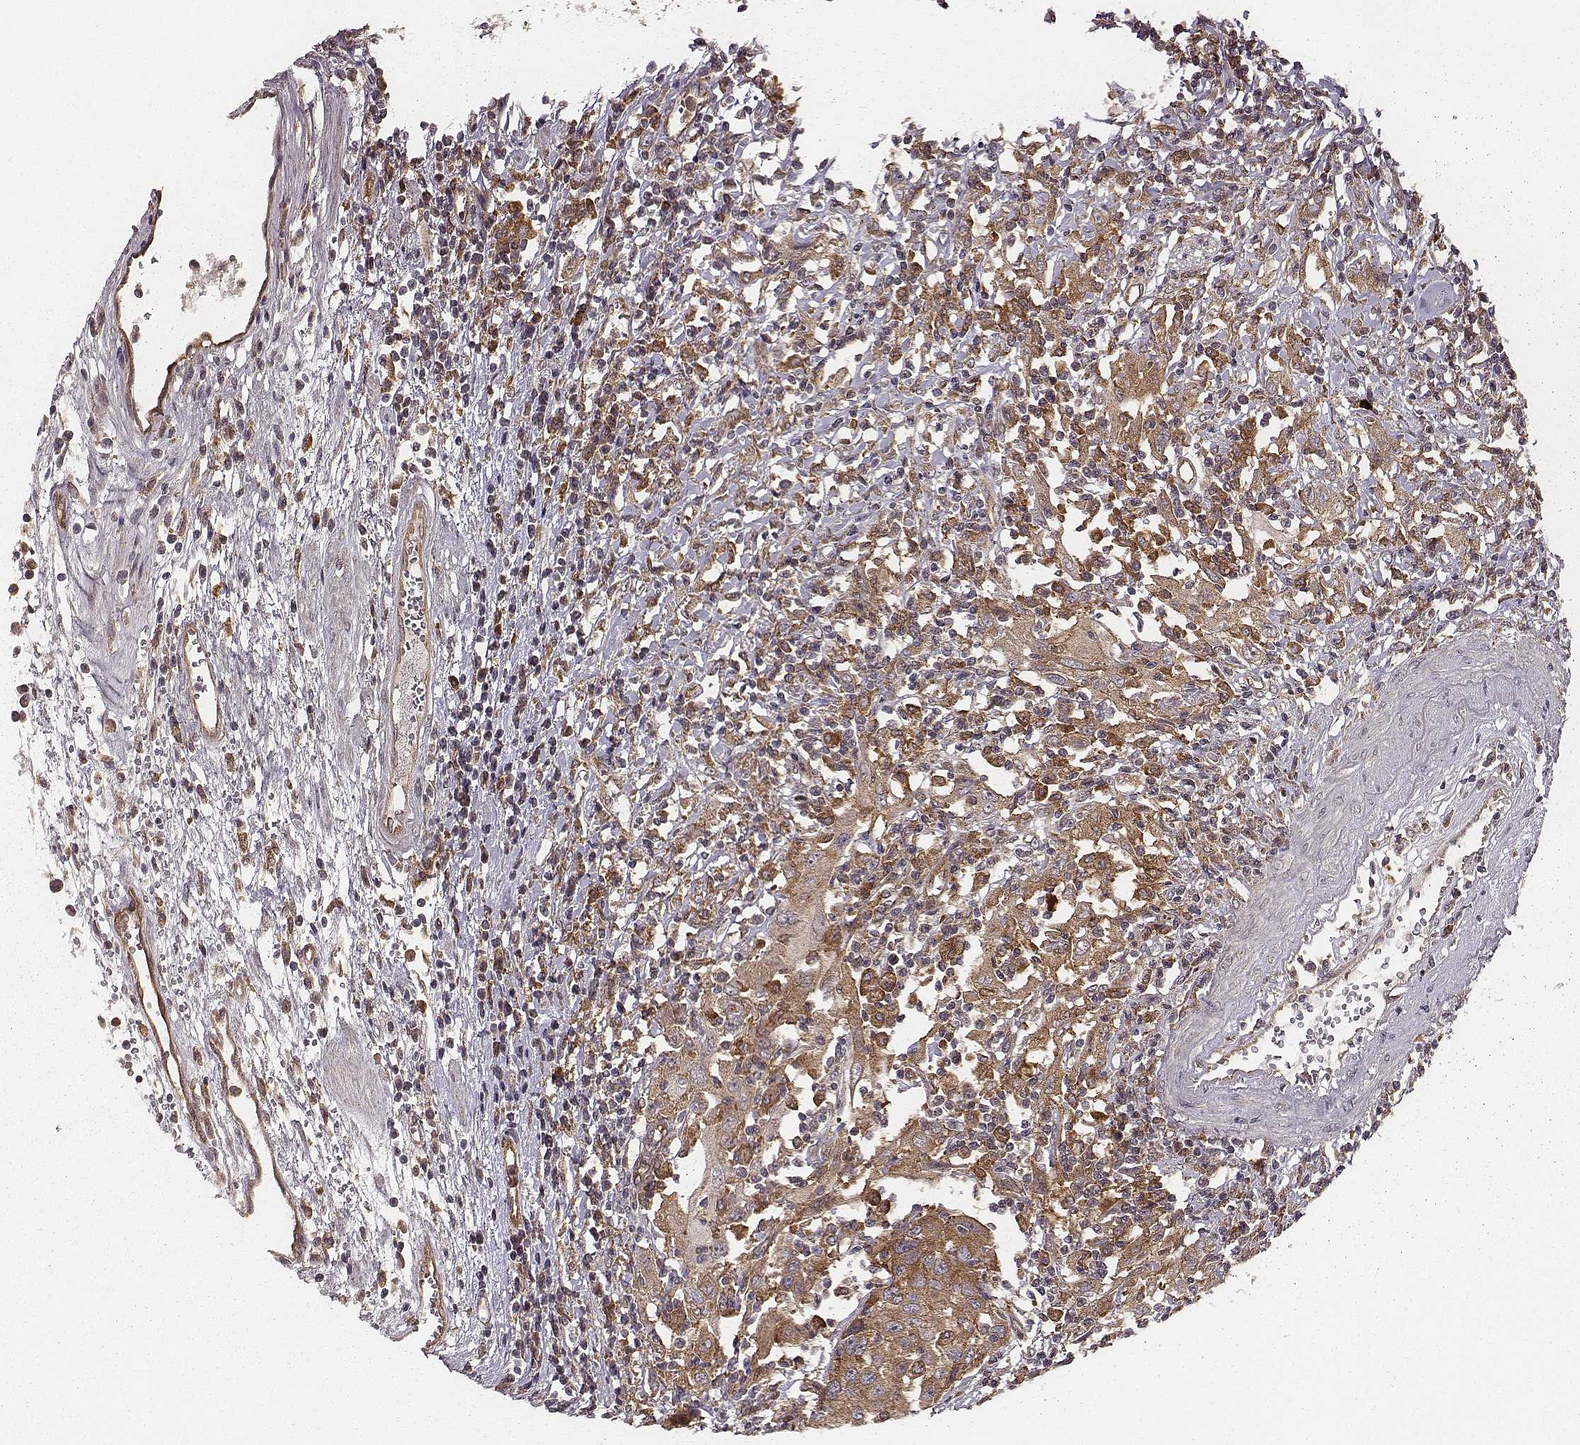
{"staining": {"intensity": "strong", "quantity": ">75%", "location": "cytoplasmic/membranous"}, "tissue": "urothelial cancer", "cell_type": "Tumor cells", "image_type": "cancer", "snomed": [{"axis": "morphology", "description": "Urothelial carcinoma, High grade"}, {"axis": "topography", "description": "Urinary bladder"}], "caption": "Immunohistochemistry (IHC) photomicrograph of neoplastic tissue: human high-grade urothelial carcinoma stained using immunohistochemistry (IHC) displays high levels of strong protein expression localized specifically in the cytoplasmic/membranous of tumor cells, appearing as a cytoplasmic/membranous brown color.", "gene": "VPS26A", "patient": {"sex": "female", "age": 85}}